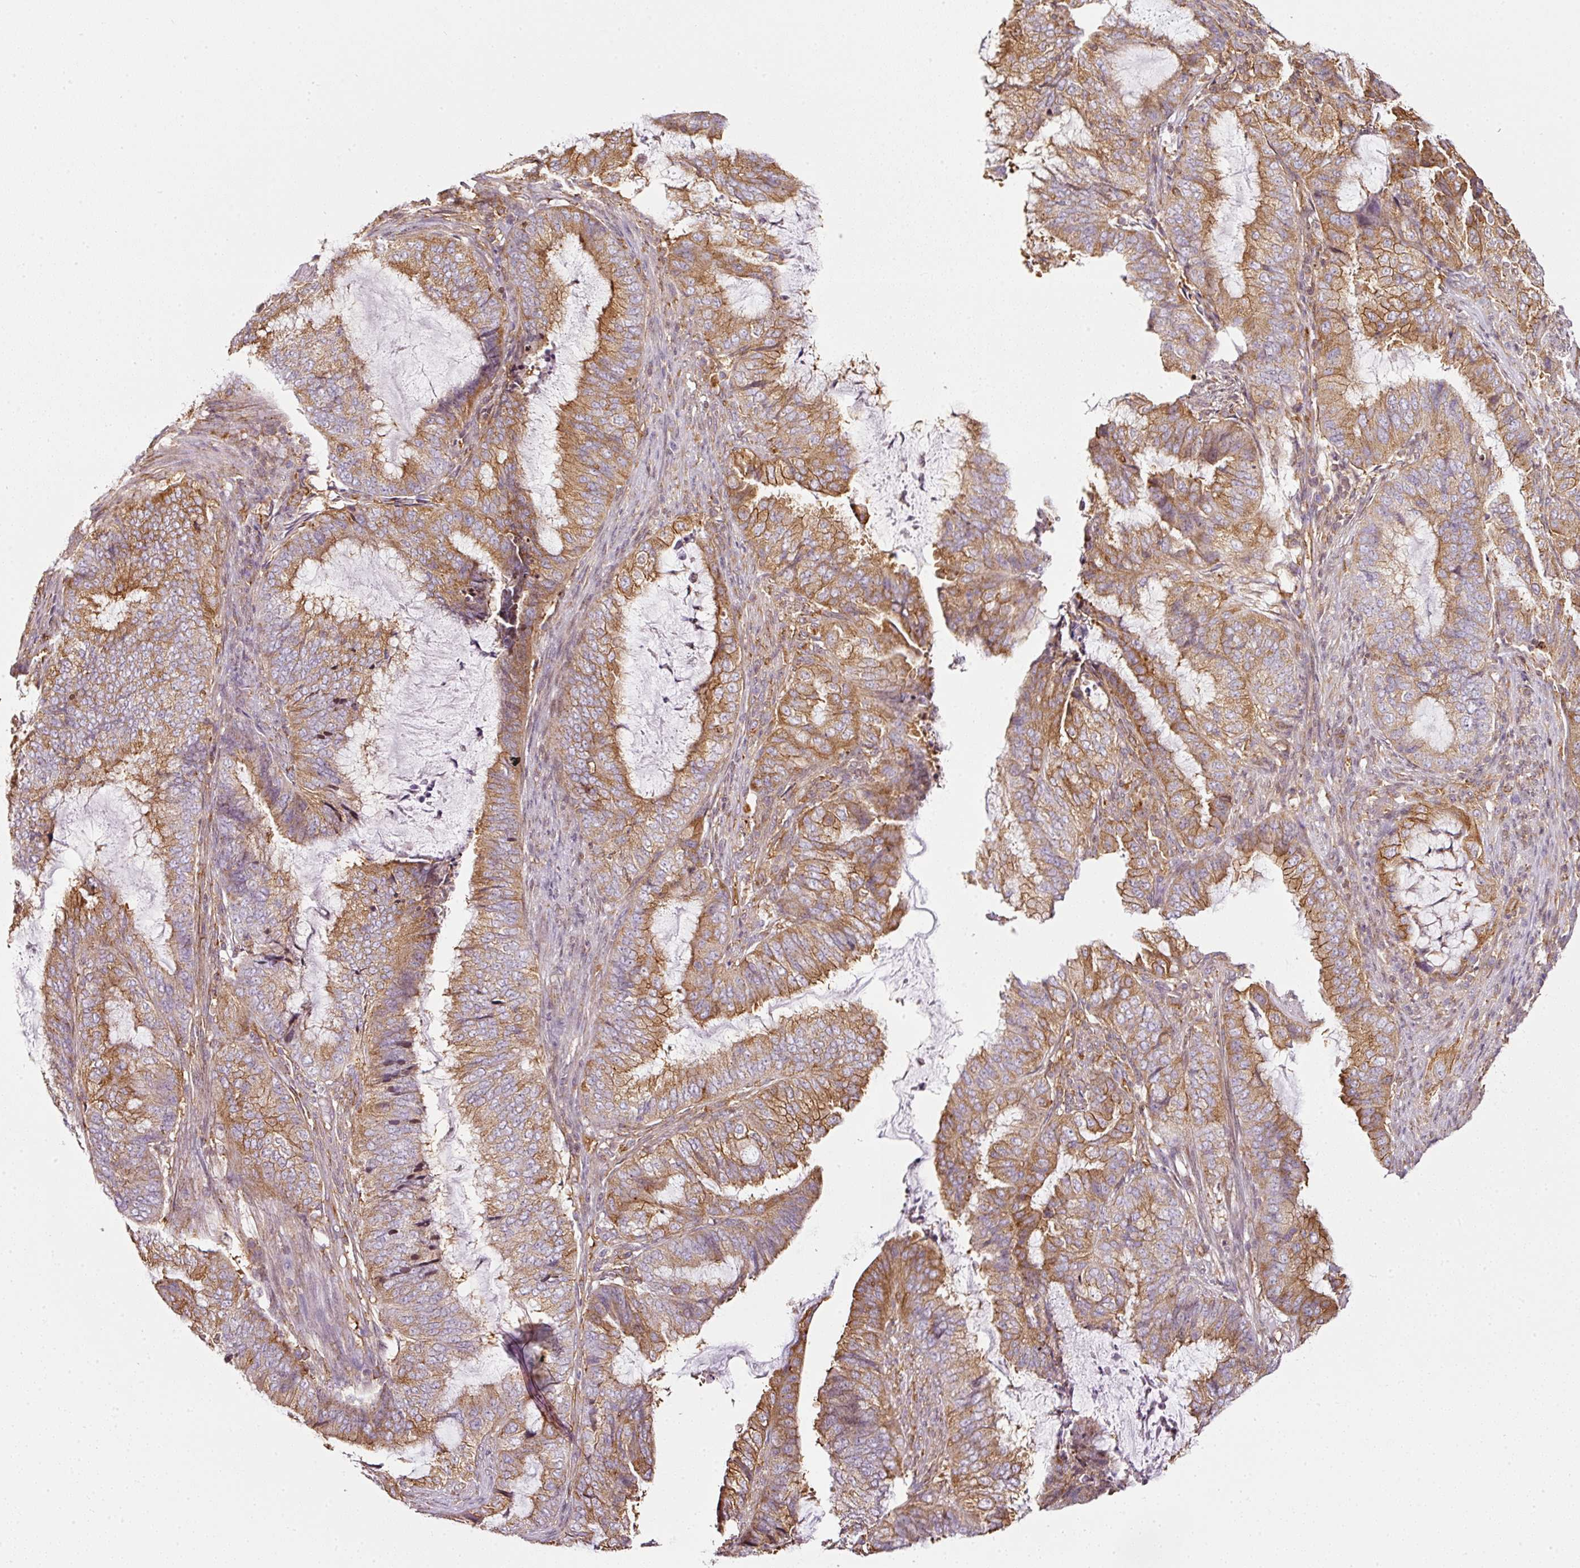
{"staining": {"intensity": "moderate", "quantity": ">75%", "location": "cytoplasmic/membranous"}, "tissue": "endometrial cancer", "cell_type": "Tumor cells", "image_type": "cancer", "snomed": [{"axis": "morphology", "description": "Adenocarcinoma, NOS"}, {"axis": "topography", "description": "Endometrium"}], "caption": "Immunohistochemical staining of human endometrial cancer demonstrates moderate cytoplasmic/membranous protein positivity in about >75% of tumor cells.", "gene": "SCNM1", "patient": {"sex": "female", "age": 51}}